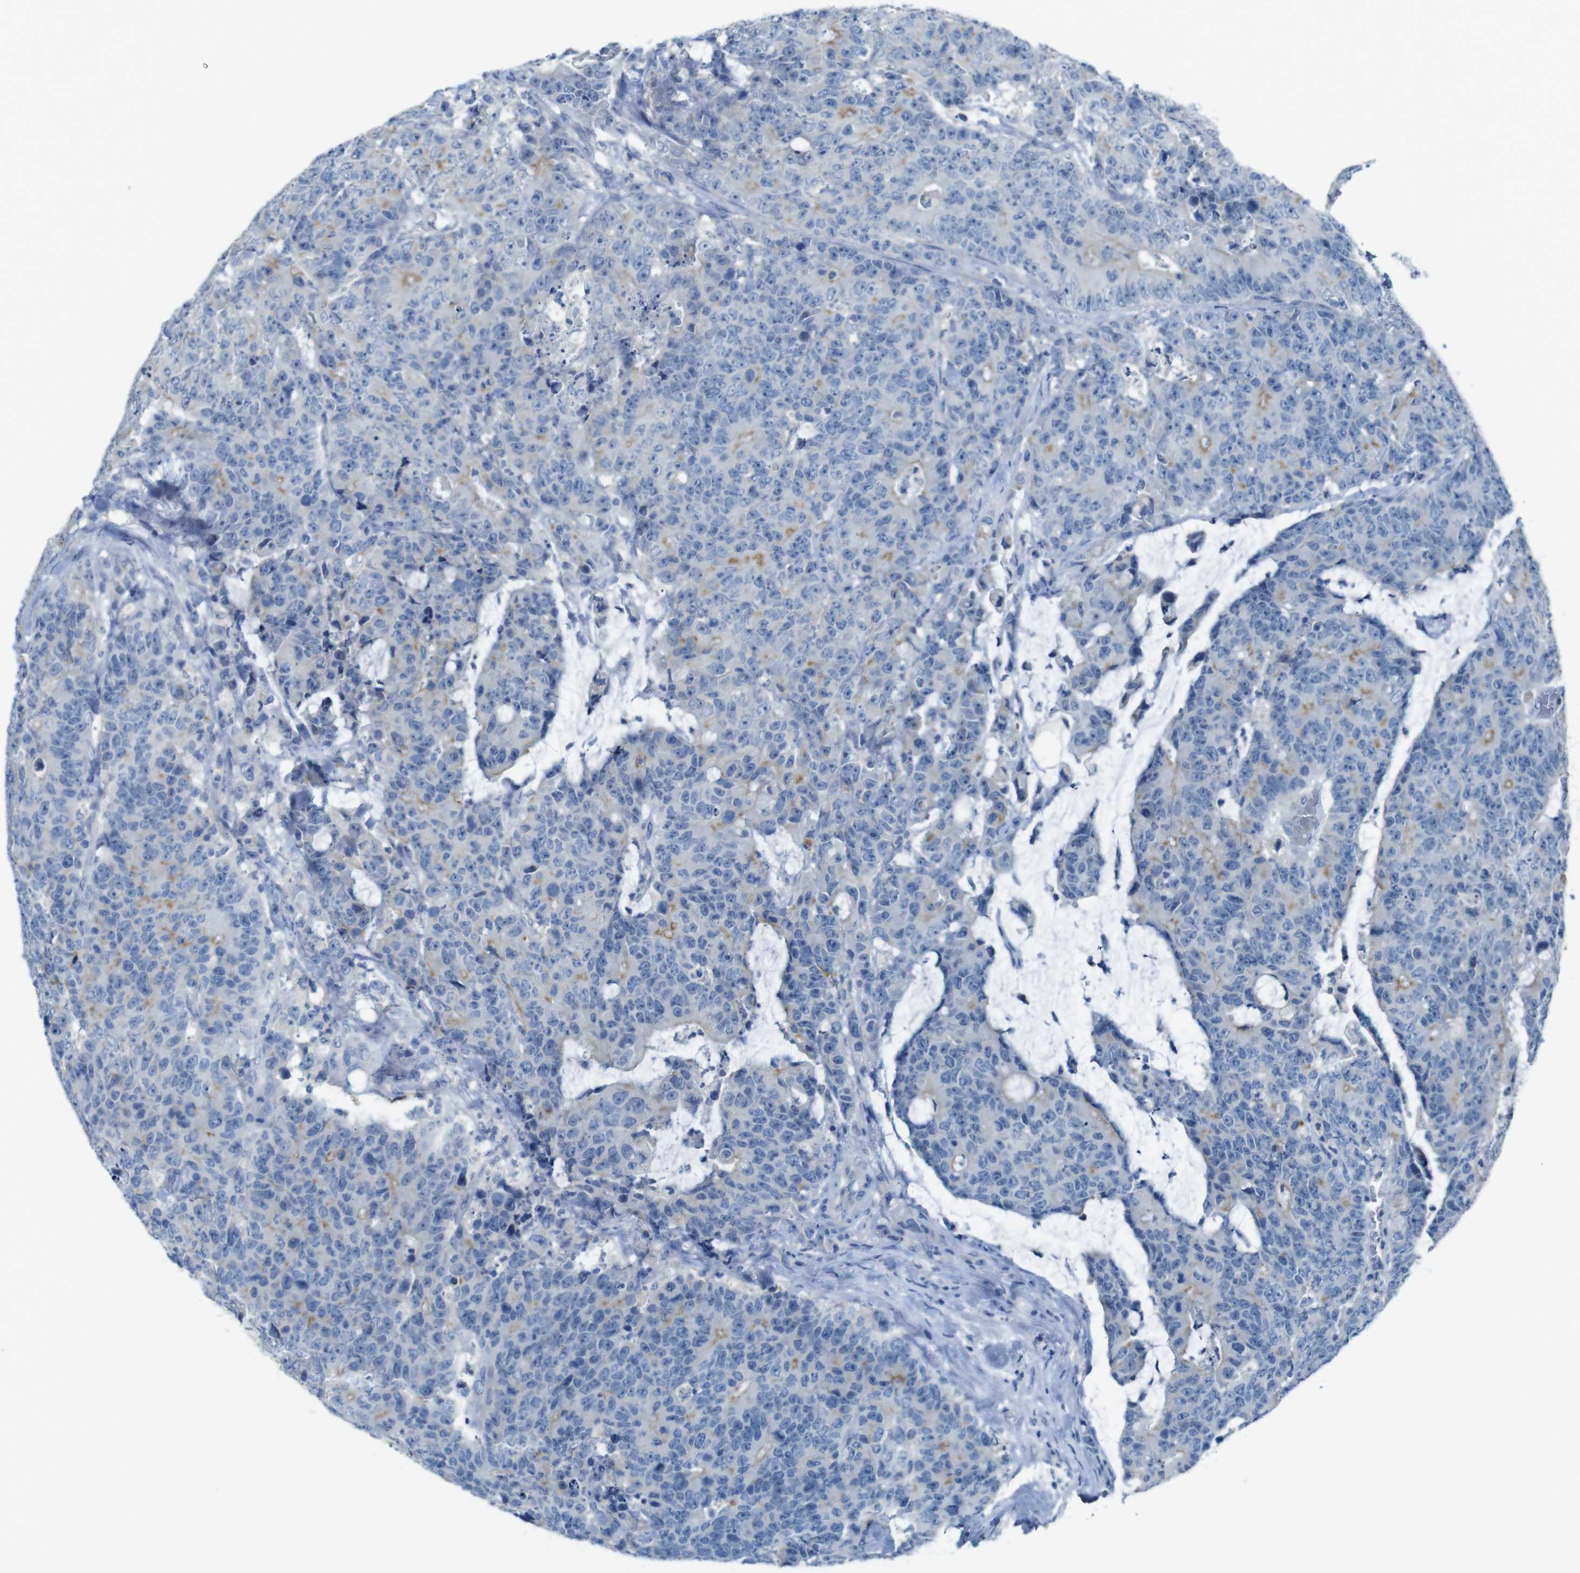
{"staining": {"intensity": "negative", "quantity": "none", "location": "none"}, "tissue": "colorectal cancer", "cell_type": "Tumor cells", "image_type": "cancer", "snomed": [{"axis": "morphology", "description": "Adenocarcinoma, NOS"}, {"axis": "topography", "description": "Colon"}], "caption": "Immunohistochemical staining of human adenocarcinoma (colorectal) displays no significant staining in tumor cells.", "gene": "MOGAT3", "patient": {"sex": "female", "age": 86}}